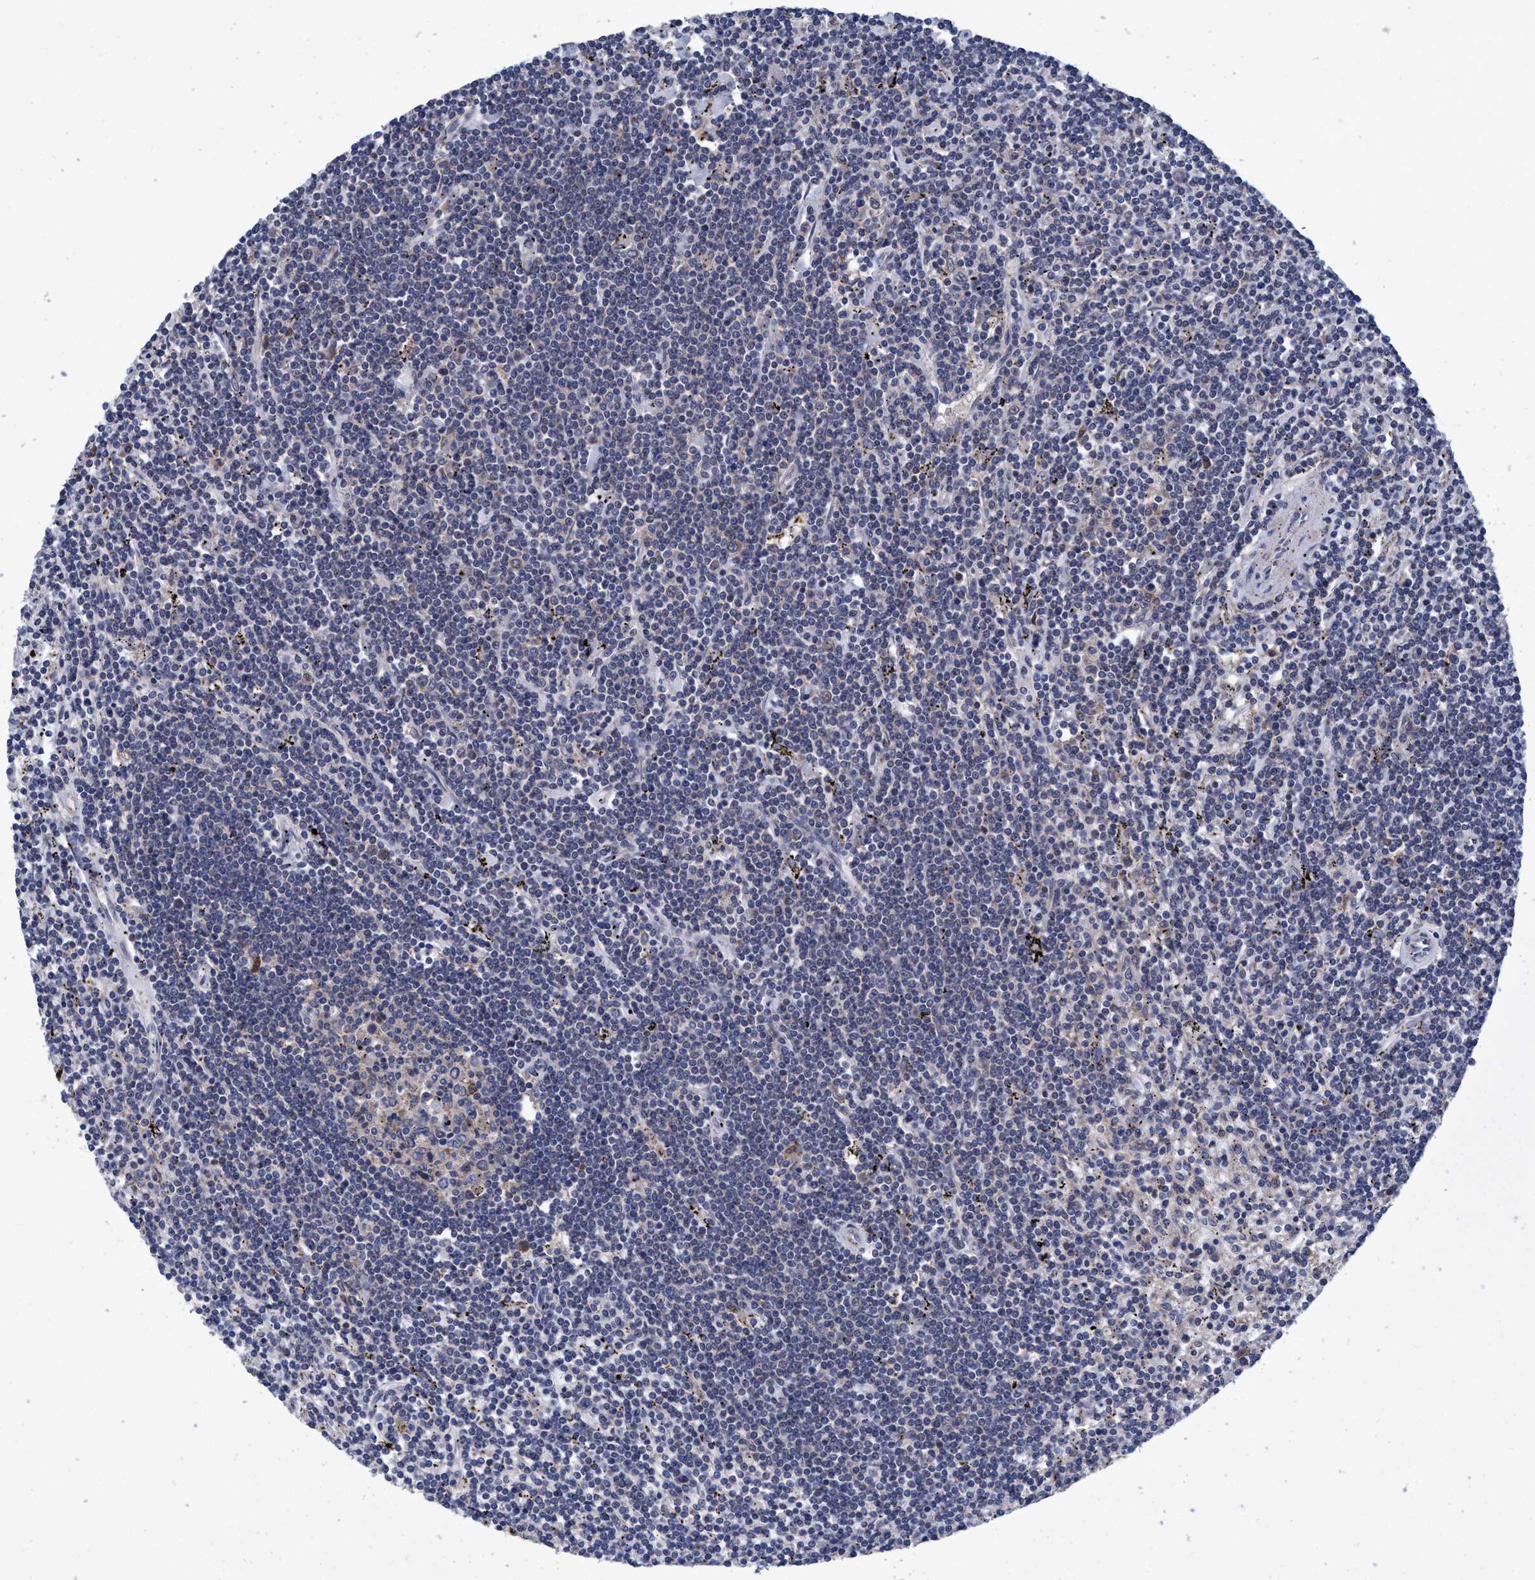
{"staining": {"intensity": "negative", "quantity": "none", "location": "none"}, "tissue": "lymphoma", "cell_type": "Tumor cells", "image_type": "cancer", "snomed": [{"axis": "morphology", "description": "Malignant lymphoma, non-Hodgkin's type, Low grade"}, {"axis": "topography", "description": "Spleen"}], "caption": "There is no significant positivity in tumor cells of lymphoma.", "gene": "CALCOCO2", "patient": {"sex": "male", "age": 76}}